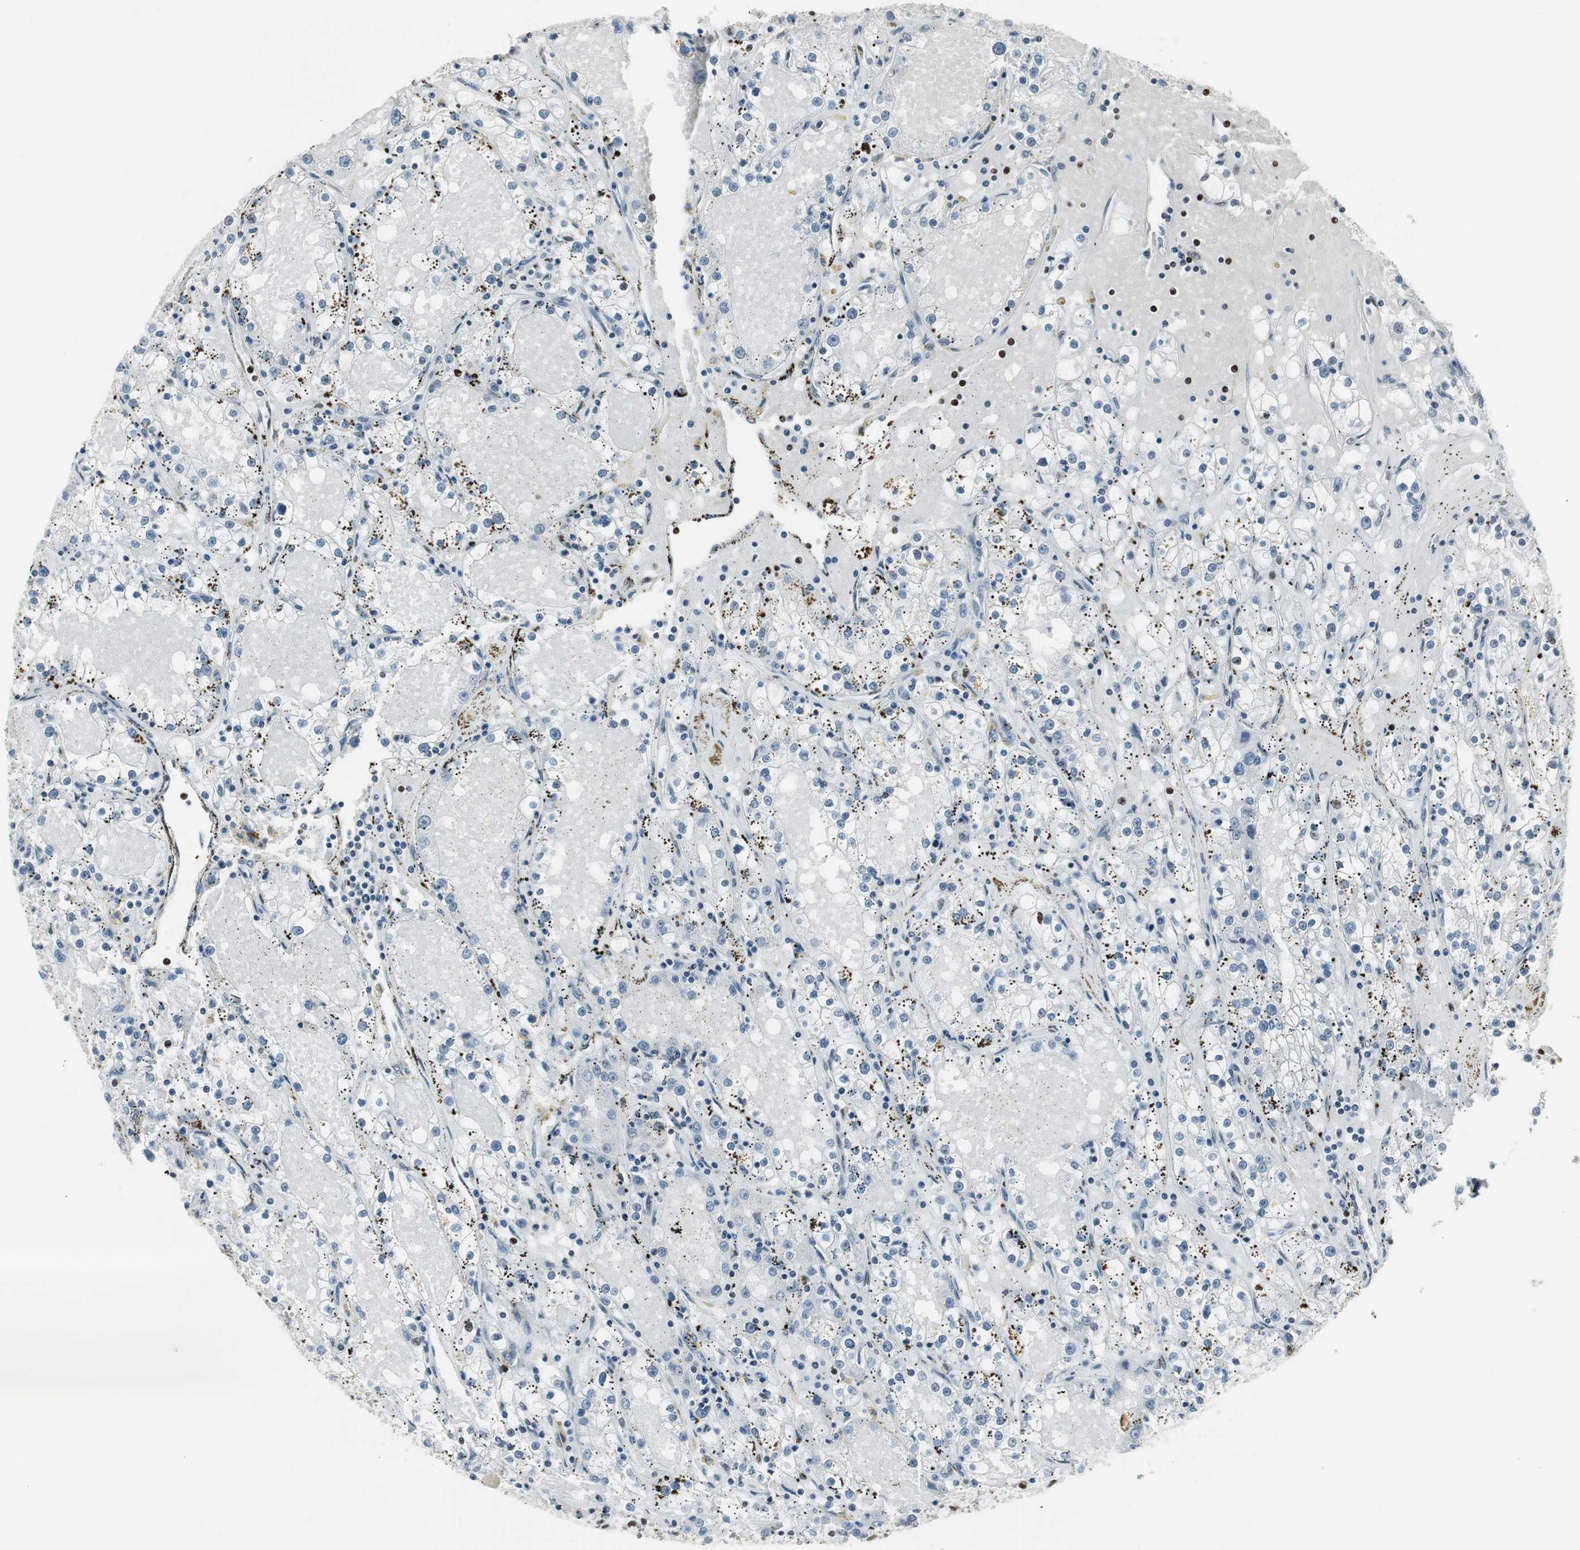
{"staining": {"intensity": "negative", "quantity": "none", "location": "none"}, "tissue": "renal cancer", "cell_type": "Tumor cells", "image_type": "cancer", "snomed": [{"axis": "morphology", "description": "Adenocarcinoma, NOS"}, {"axis": "topography", "description": "Kidney"}], "caption": "Immunohistochemical staining of renal adenocarcinoma displays no significant positivity in tumor cells.", "gene": "RBBP4", "patient": {"sex": "male", "age": 56}}